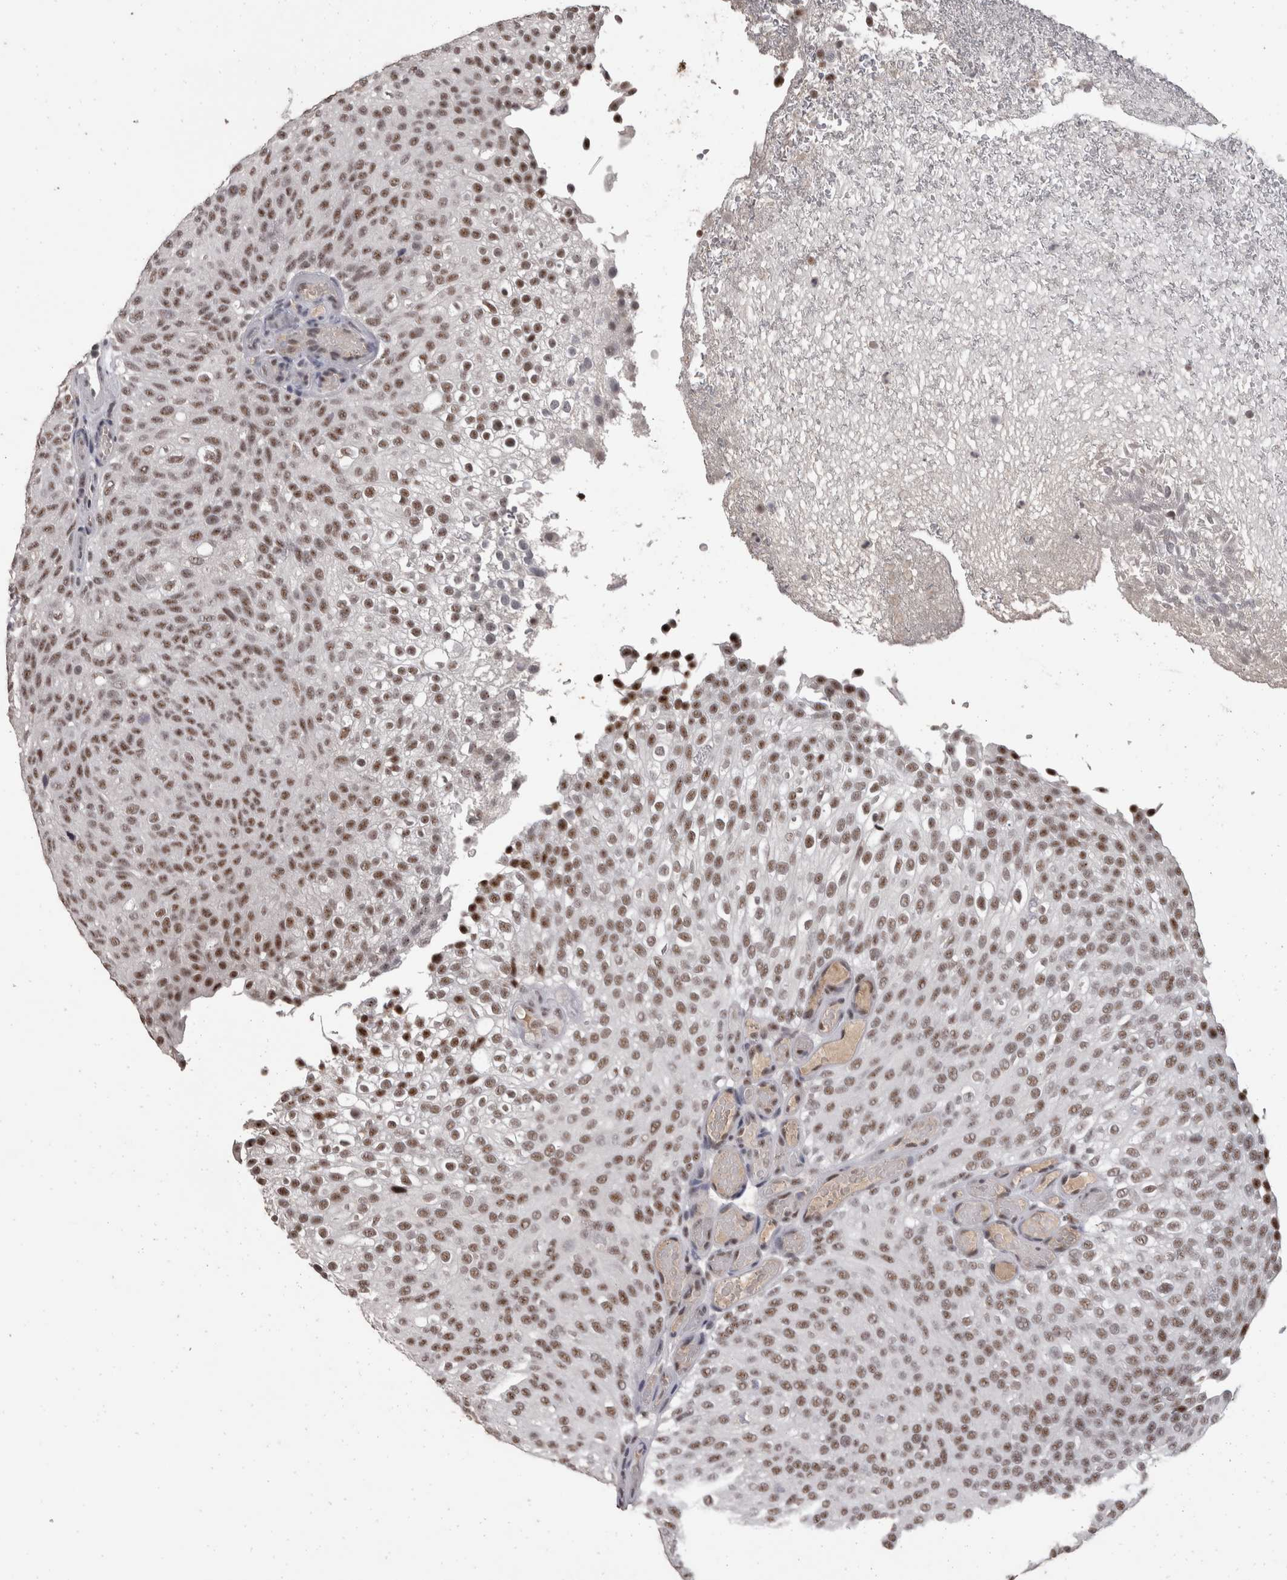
{"staining": {"intensity": "moderate", "quantity": ">75%", "location": "nuclear"}, "tissue": "urothelial cancer", "cell_type": "Tumor cells", "image_type": "cancer", "snomed": [{"axis": "morphology", "description": "Urothelial carcinoma, Low grade"}, {"axis": "topography", "description": "Urinary bladder"}], "caption": "Protein staining reveals moderate nuclear positivity in approximately >75% of tumor cells in urothelial cancer. Using DAB (brown) and hematoxylin (blue) stains, captured at high magnification using brightfield microscopy.", "gene": "DDX17", "patient": {"sex": "male", "age": 78}}